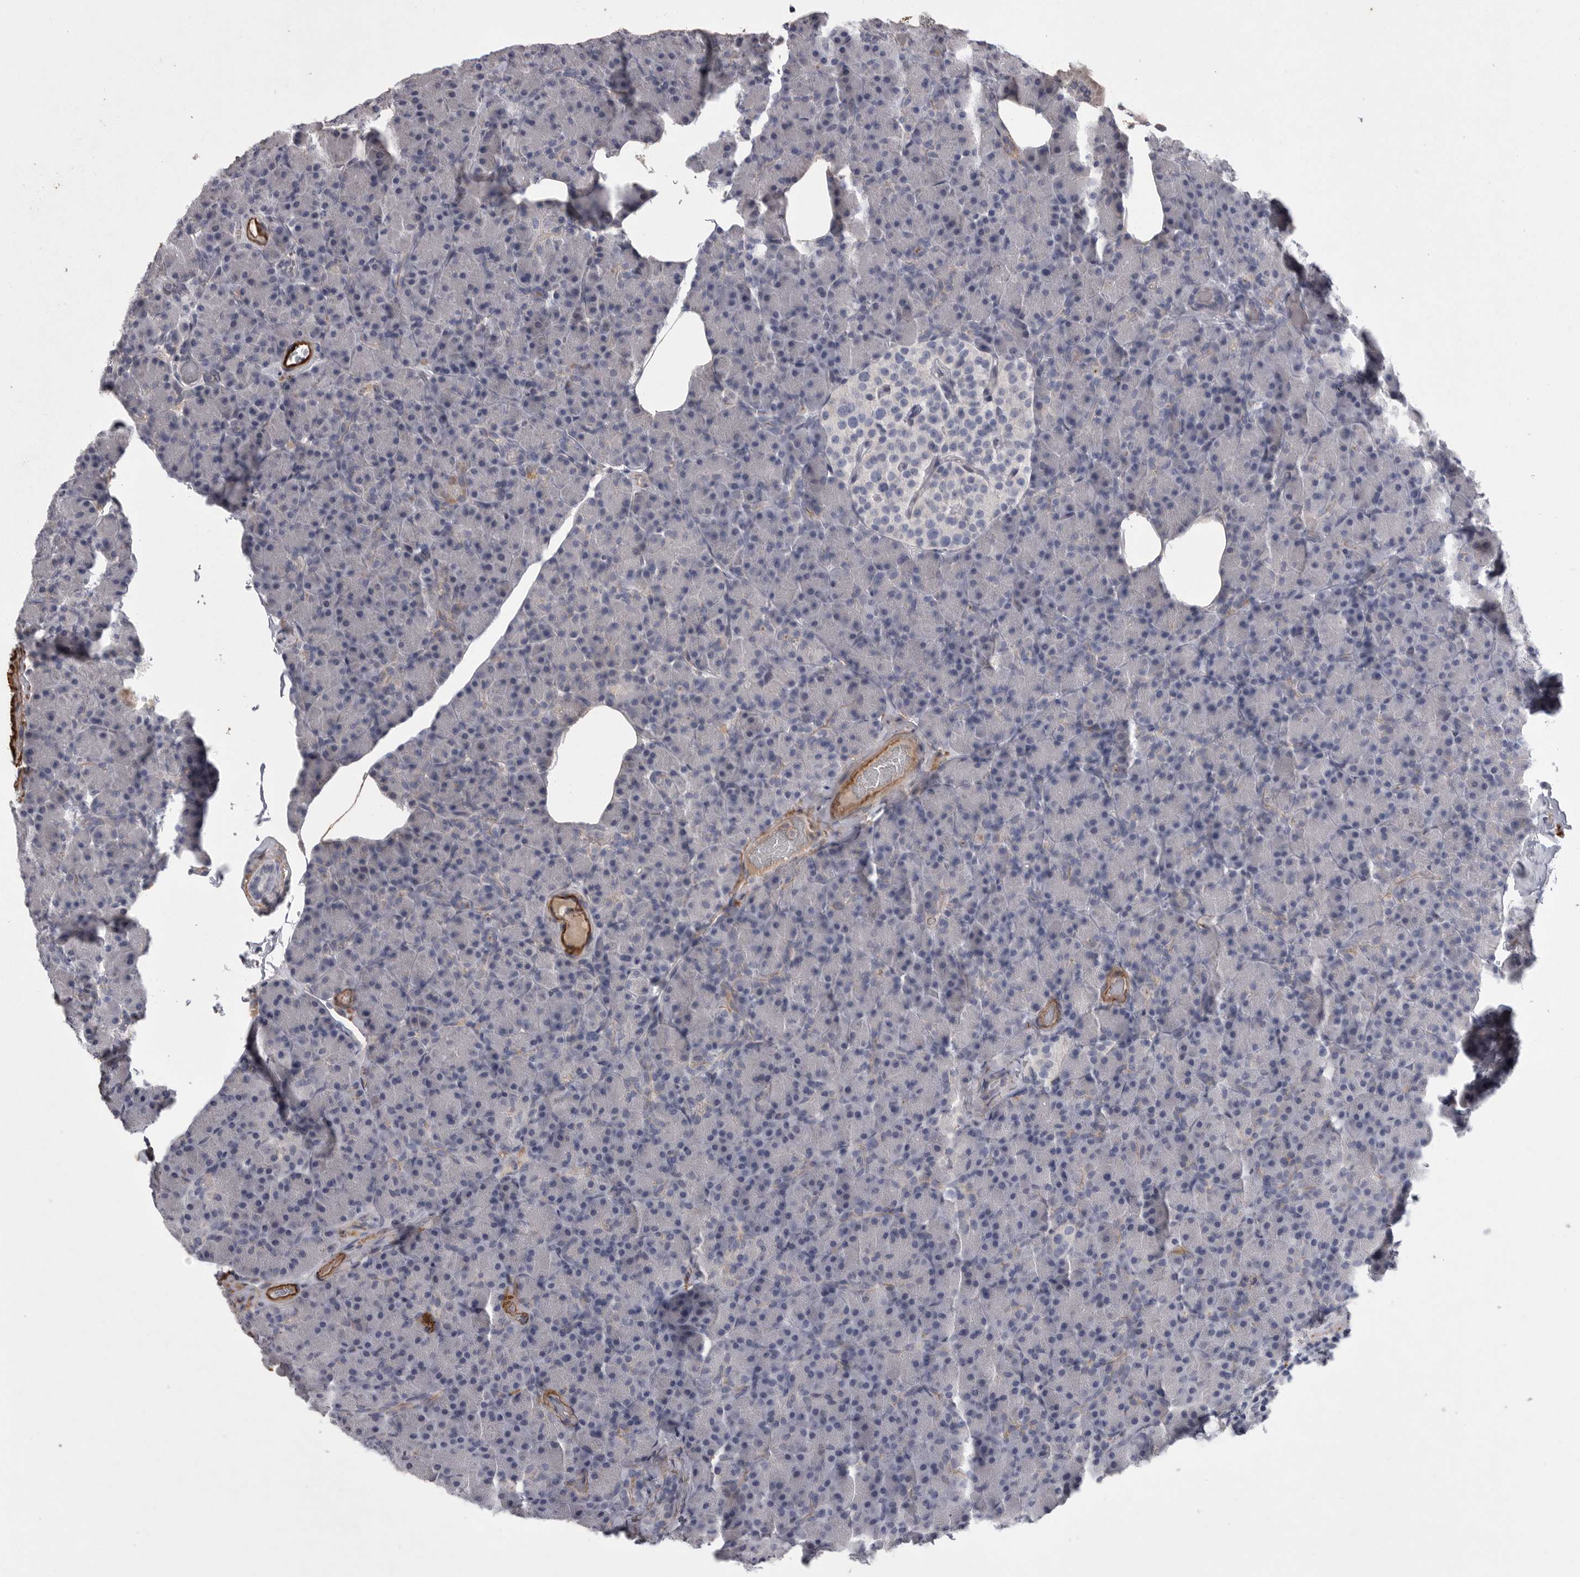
{"staining": {"intensity": "negative", "quantity": "none", "location": "none"}, "tissue": "pancreas", "cell_type": "Exocrine glandular cells", "image_type": "normal", "snomed": [{"axis": "morphology", "description": "Normal tissue, NOS"}, {"axis": "topography", "description": "Pancreas"}], "caption": "A histopathology image of pancreas stained for a protein exhibits no brown staining in exocrine glandular cells. (Immunohistochemistry (ihc), brightfield microscopy, high magnification).", "gene": "CRP", "patient": {"sex": "female", "age": 43}}